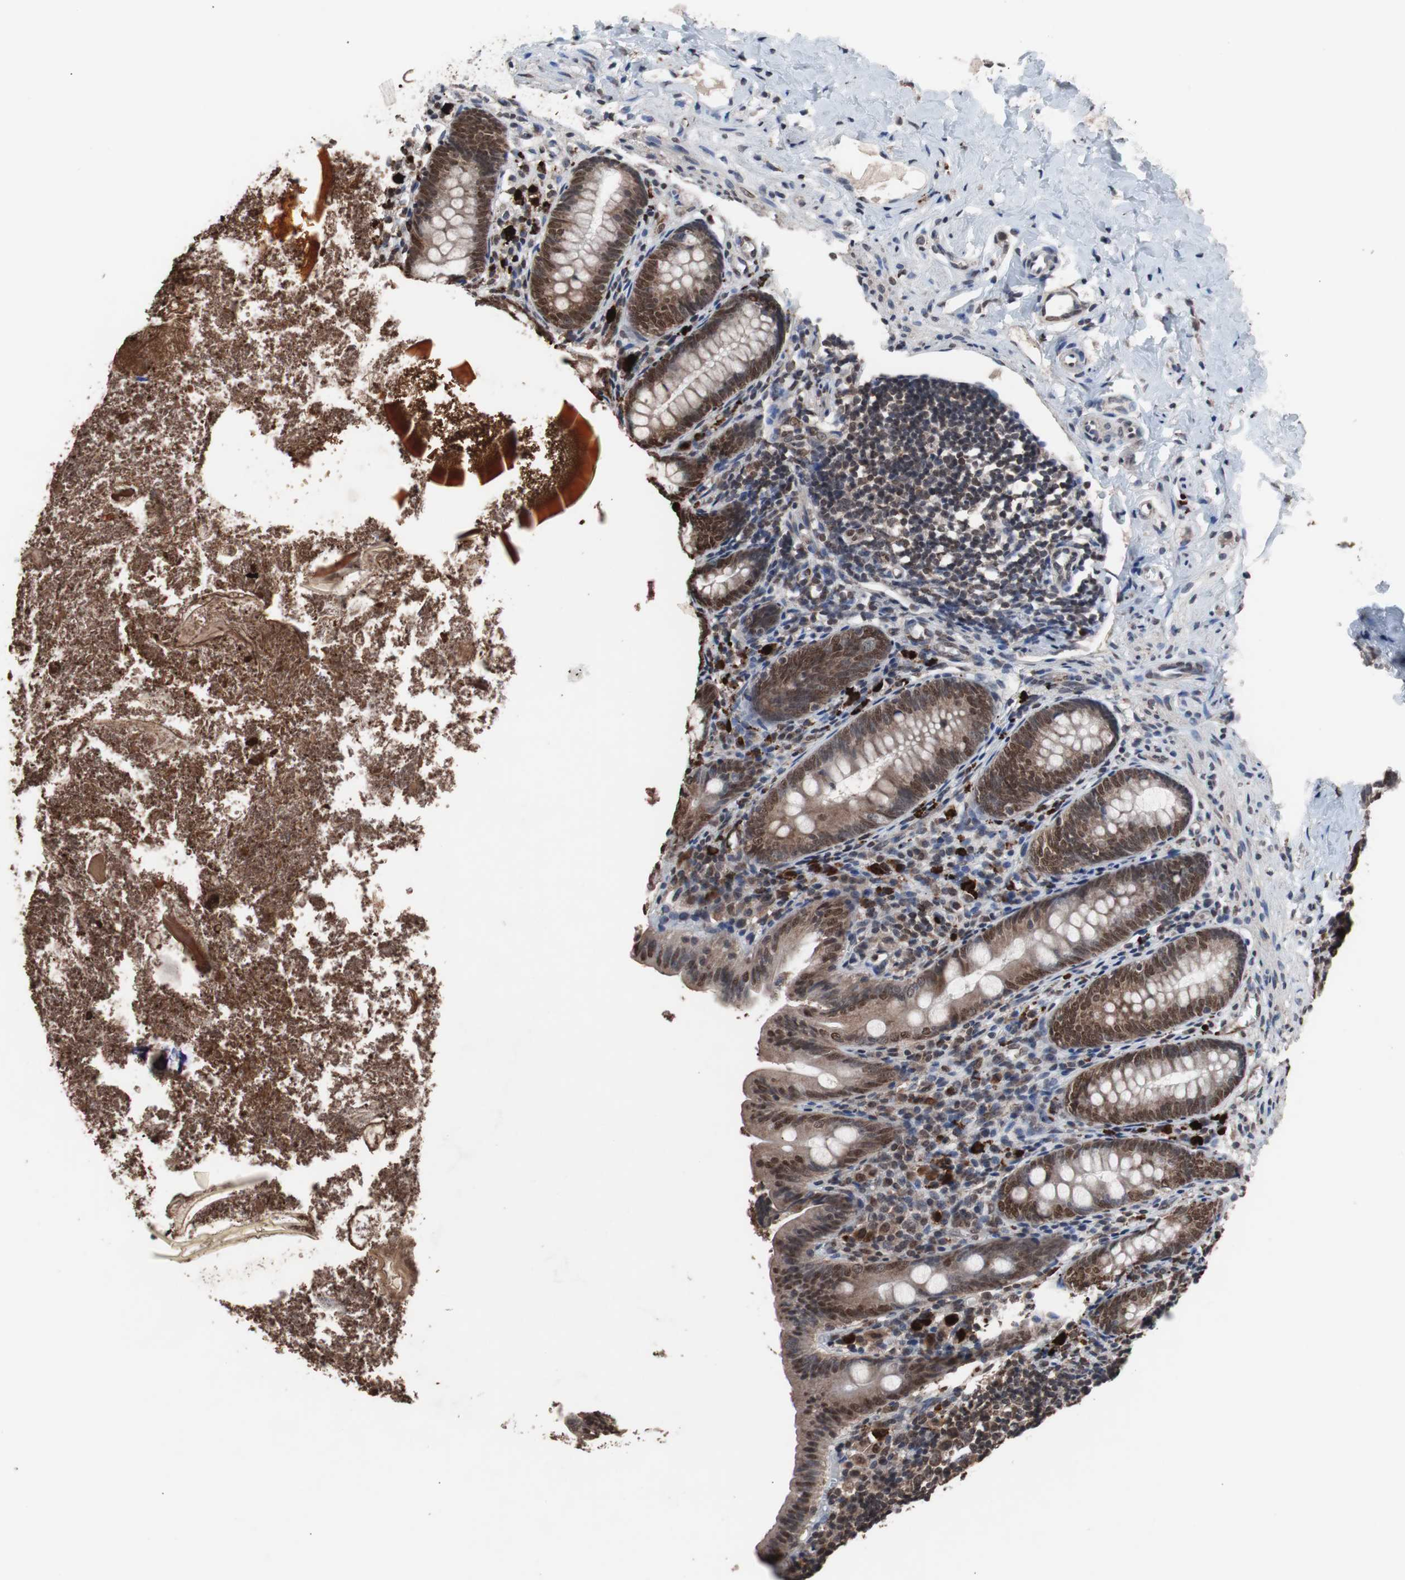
{"staining": {"intensity": "moderate", "quantity": ">75%", "location": "cytoplasmic/membranous,nuclear"}, "tissue": "appendix", "cell_type": "Glandular cells", "image_type": "normal", "snomed": [{"axis": "morphology", "description": "Normal tissue, NOS"}, {"axis": "topography", "description": "Appendix"}], "caption": "This image exhibits IHC staining of unremarkable human appendix, with medium moderate cytoplasmic/membranous,nuclear expression in about >75% of glandular cells.", "gene": "MED27", "patient": {"sex": "female", "age": 10}}